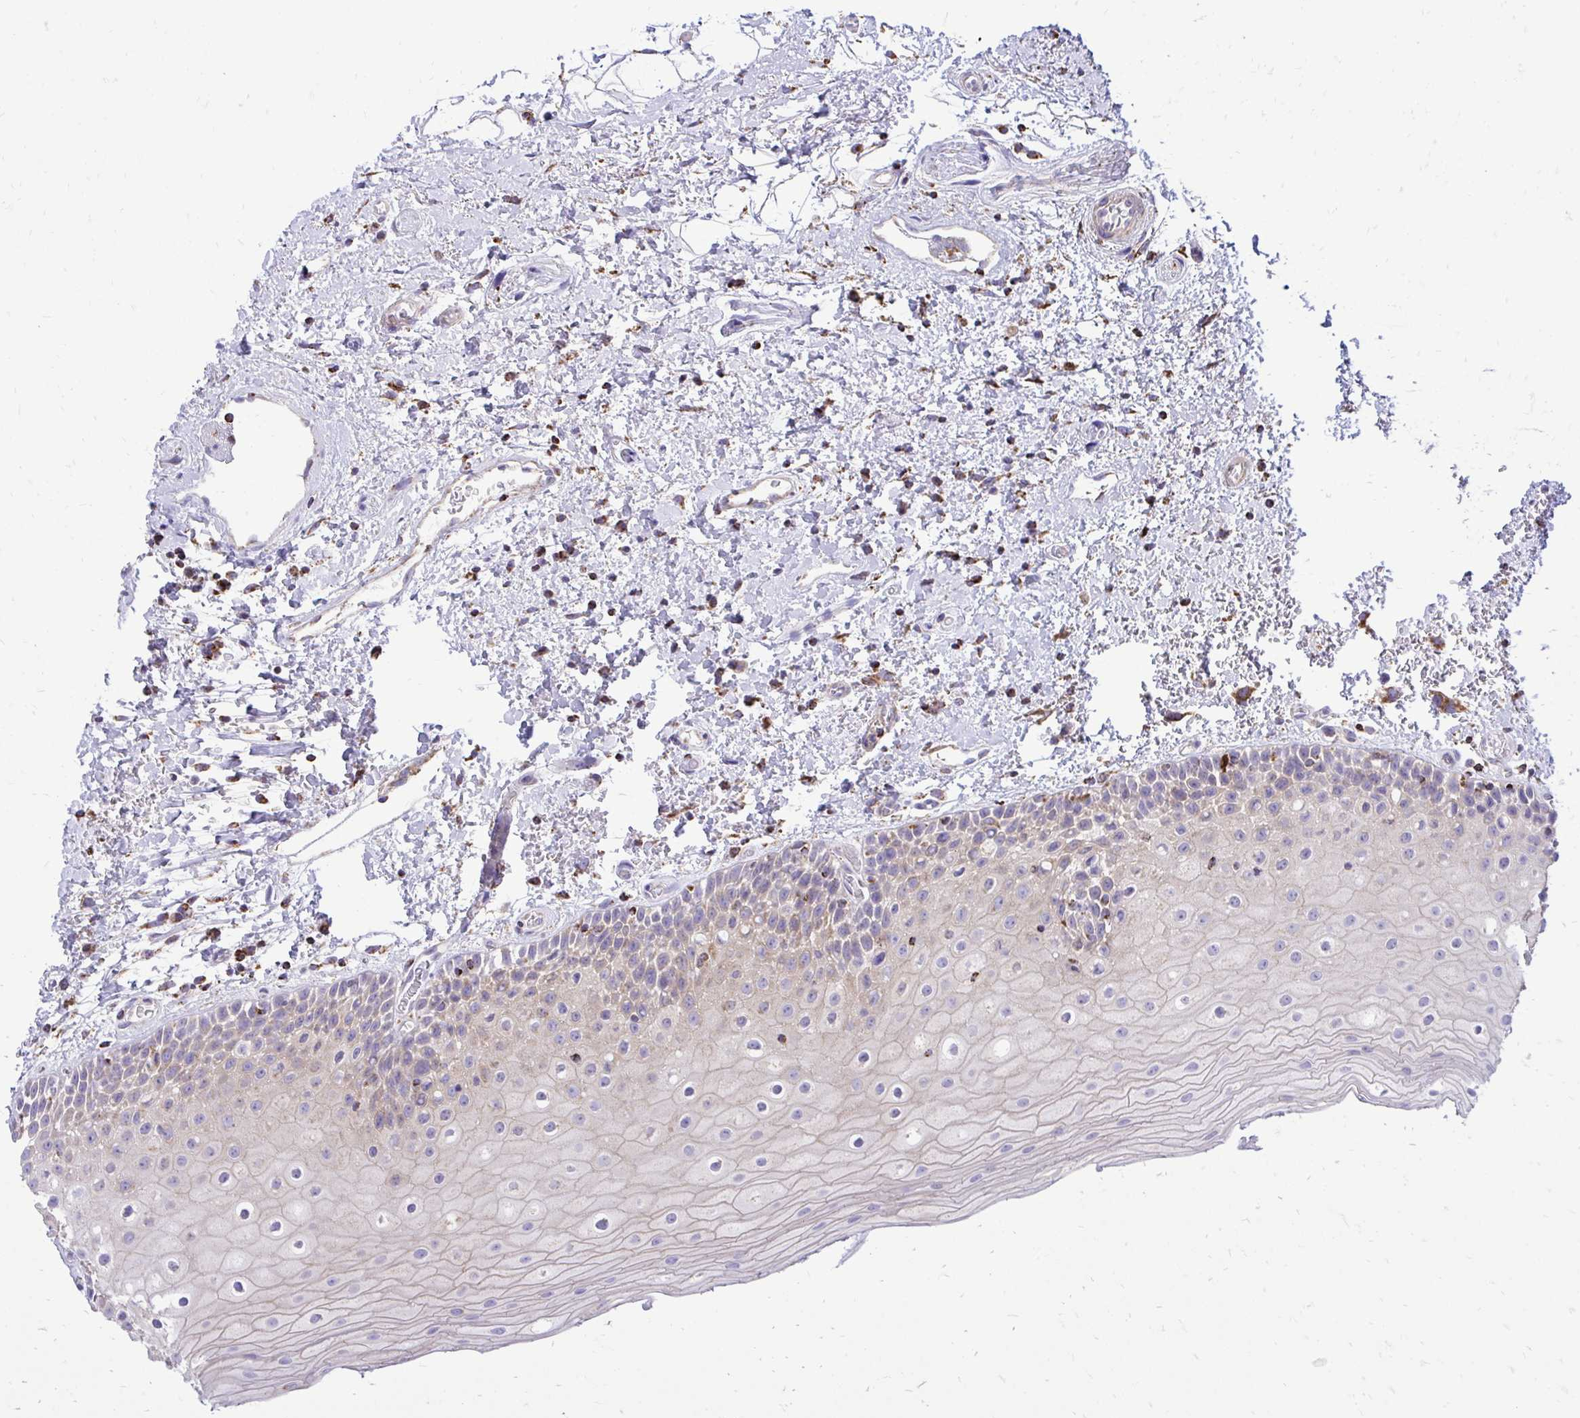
{"staining": {"intensity": "moderate", "quantity": "<25%", "location": "cytoplasmic/membranous"}, "tissue": "oral mucosa", "cell_type": "Squamous epithelial cells", "image_type": "normal", "snomed": [{"axis": "morphology", "description": "Normal tissue, NOS"}, {"axis": "topography", "description": "Oral tissue"}], "caption": "Immunohistochemistry (IHC) of normal oral mucosa demonstrates low levels of moderate cytoplasmic/membranous staining in approximately <25% of squamous epithelial cells. (DAB (3,3'-diaminobenzidine) IHC with brightfield microscopy, high magnification).", "gene": "SPTBN2", "patient": {"sex": "female", "age": 82}}